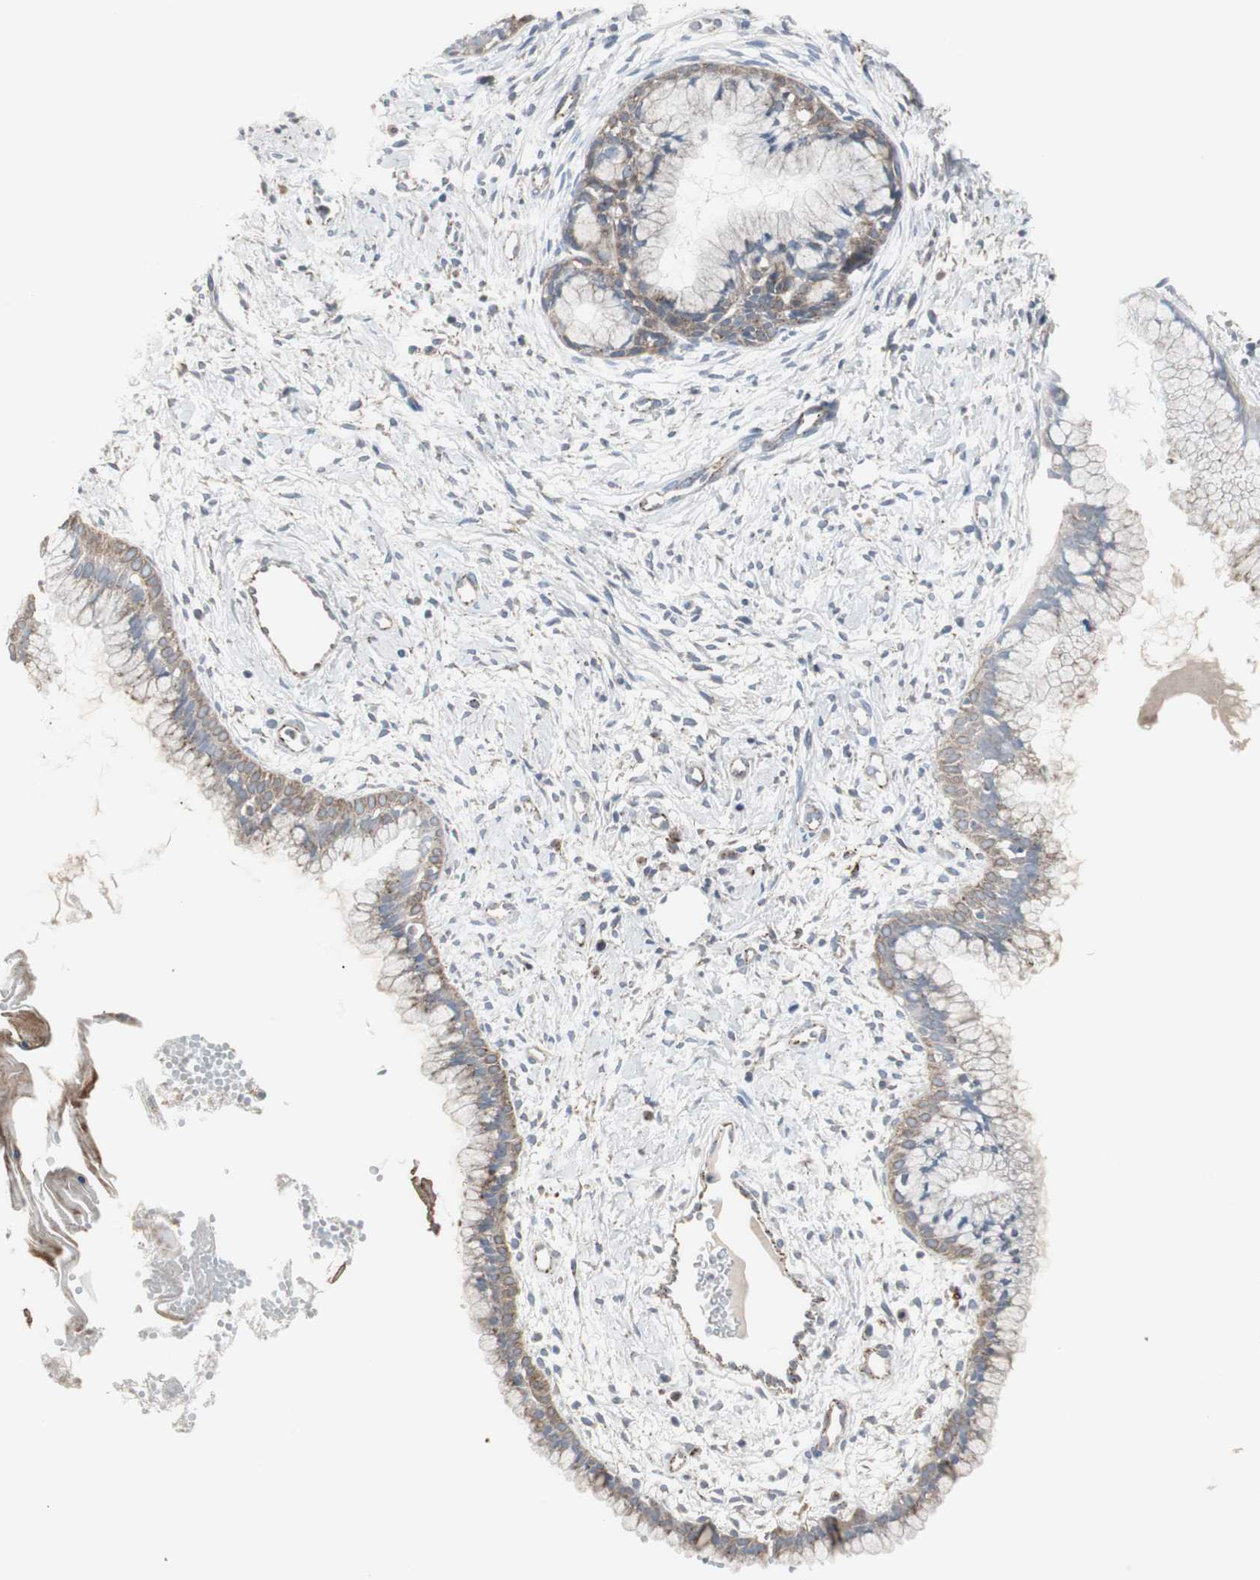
{"staining": {"intensity": "moderate", "quantity": ">75%", "location": "cytoplasmic/membranous"}, "tissue": "cervix", "cell_type": "Glandular cells", "image_type": "normal", "snomed": [{"axis": "morphology", "description": "Normal tissue, NOS"}, {"axis": "topography", "description": "Cervix"}], "caption": "This is a photomicrograph of immunohistochemistry (IHC) staining of unremarkable cervix, which shows moderate positivity in the cytoplasmic/membranous of glandular cells.", "gene": "GBA1", "patient": {"sex": "female", "age": 39}}